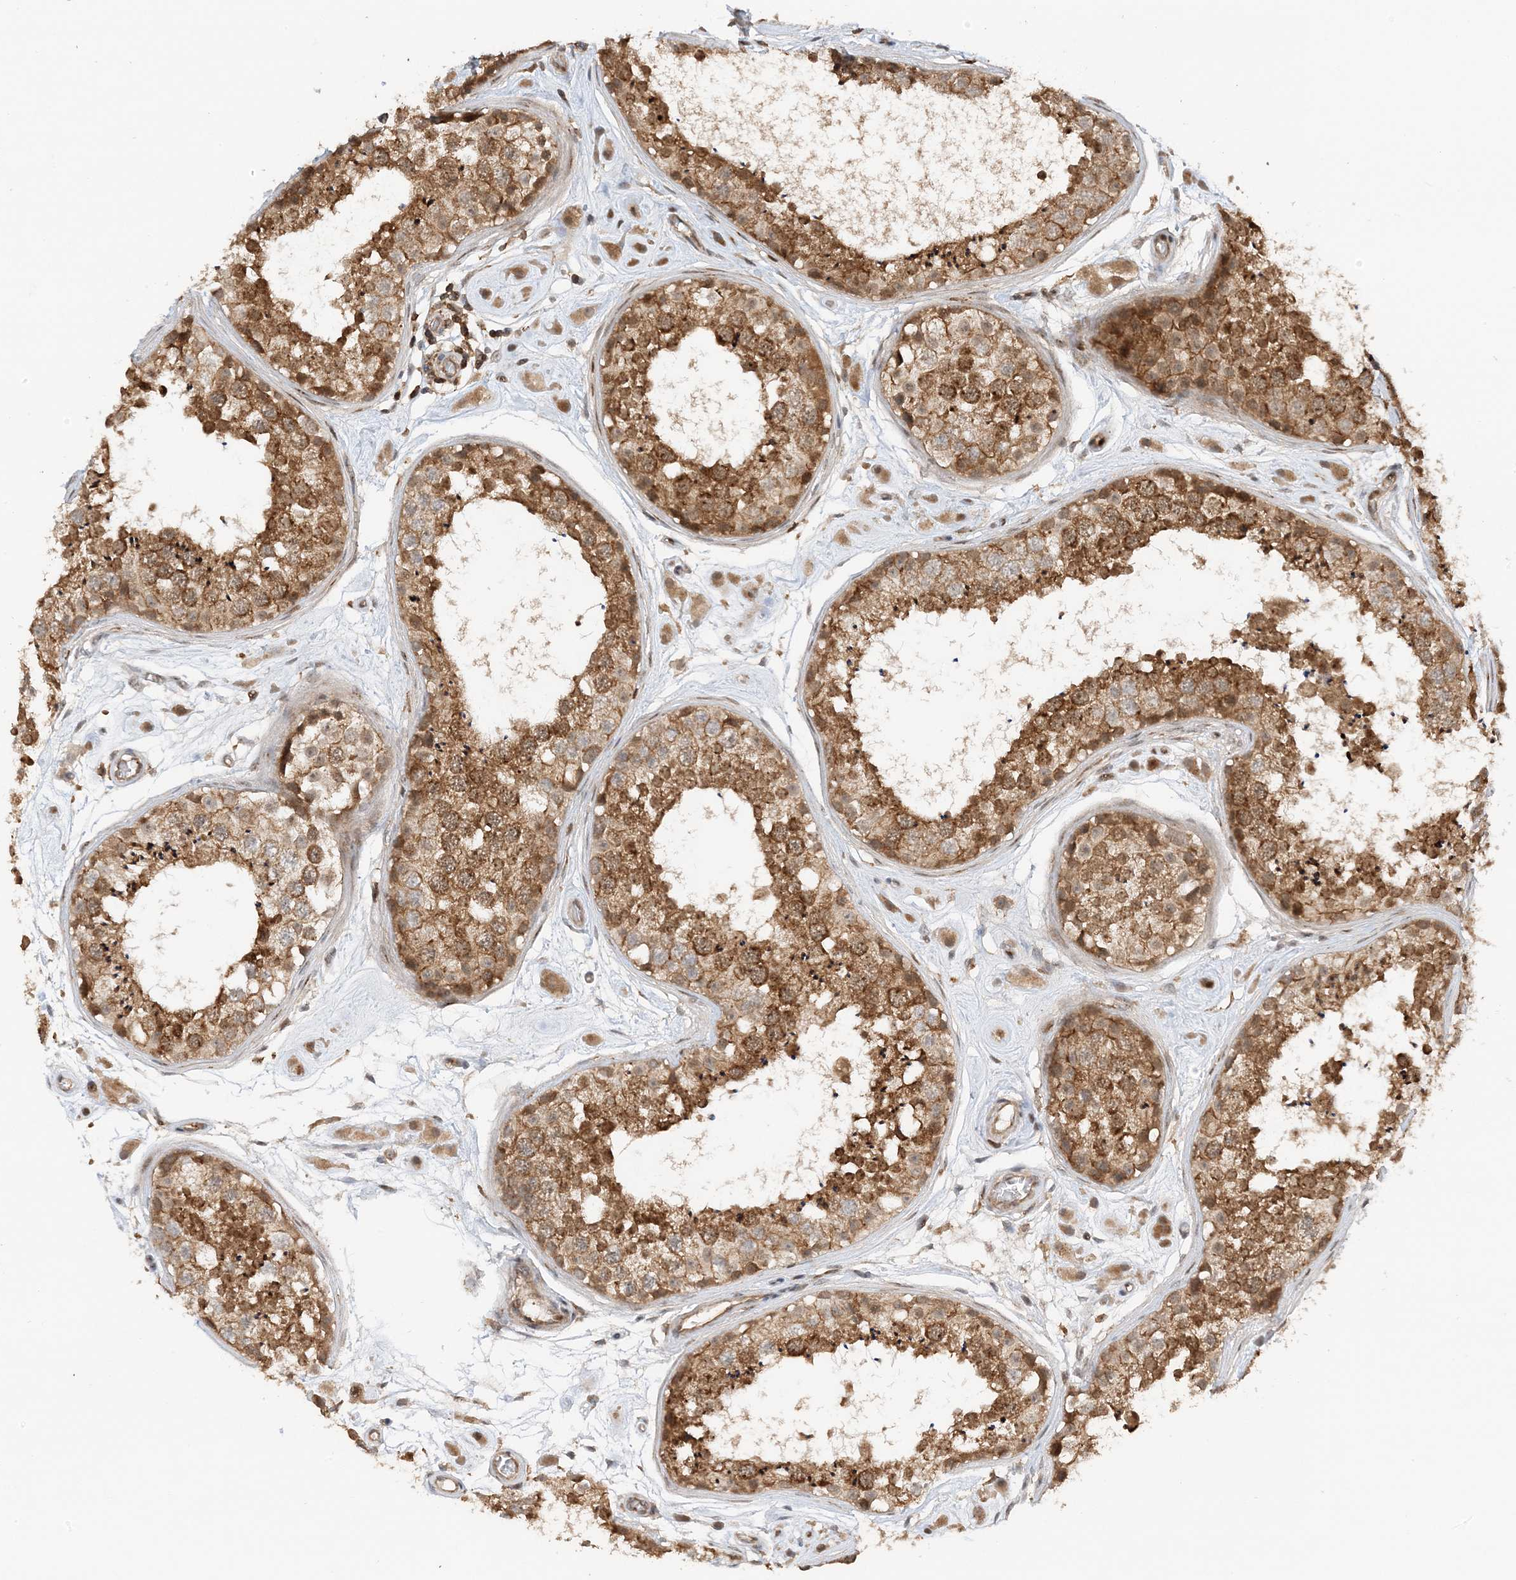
{"staining": {"intensity": "strong", "quantity": ">75%", "location": "cytoplasmic/membranous"}, "tissue": "testis", "cell_type": "Cells in seminiferous ducts", "image_type": "normal", "snomed": [{"axis": "morphology", "description": "Normal tissue, NOS"}, {"axis": "topography", "description": "Testis"}], "caption": "IHC (DAB (3,3'-diaminobenzidine)) staining of benign testis shows strong cytoplasmic/membranous protein expression in approximately >75% of cells in seminiferous ducts.", "gene": "TATDN3", "patient": {"sex": "male", "age": 25}}